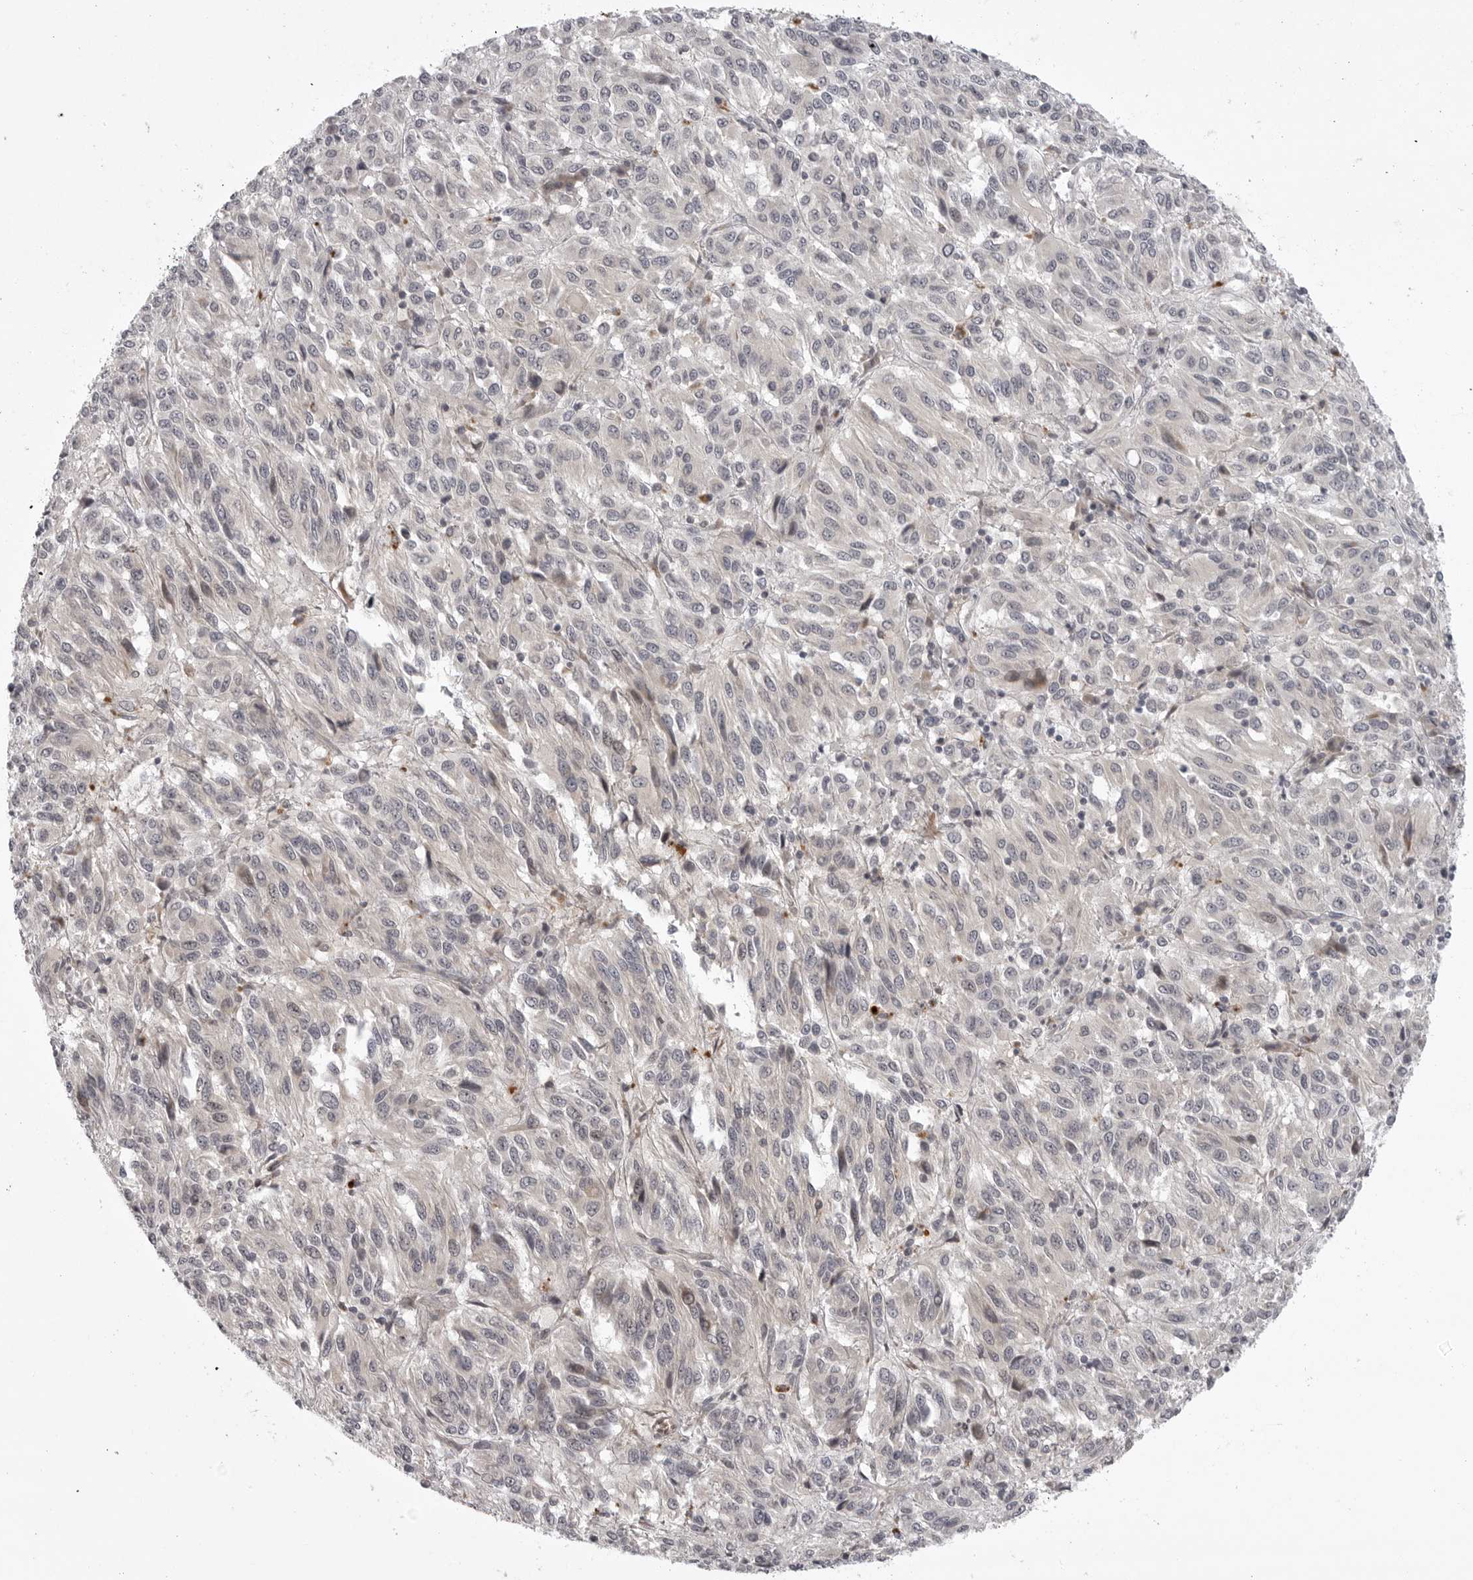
{"staining": {"intensity": "negative", "quantity": "none", "location": "none"}, "tissue": "melanoma", "cell_type": "Tumor cells", "image_type": "cancer", "snomed": [{"axis": "morphology", "description": "Malignant melanoma, Metastatic site"}, {"axis": "topography", "description": "Lung"}], "caption": "Malignant melanoma (metastatic site) stained for a protein using IHC reveals no positivity tumor cells.", "gene": "CD300LD", "patient": {"sex": "male", "age": 64}}